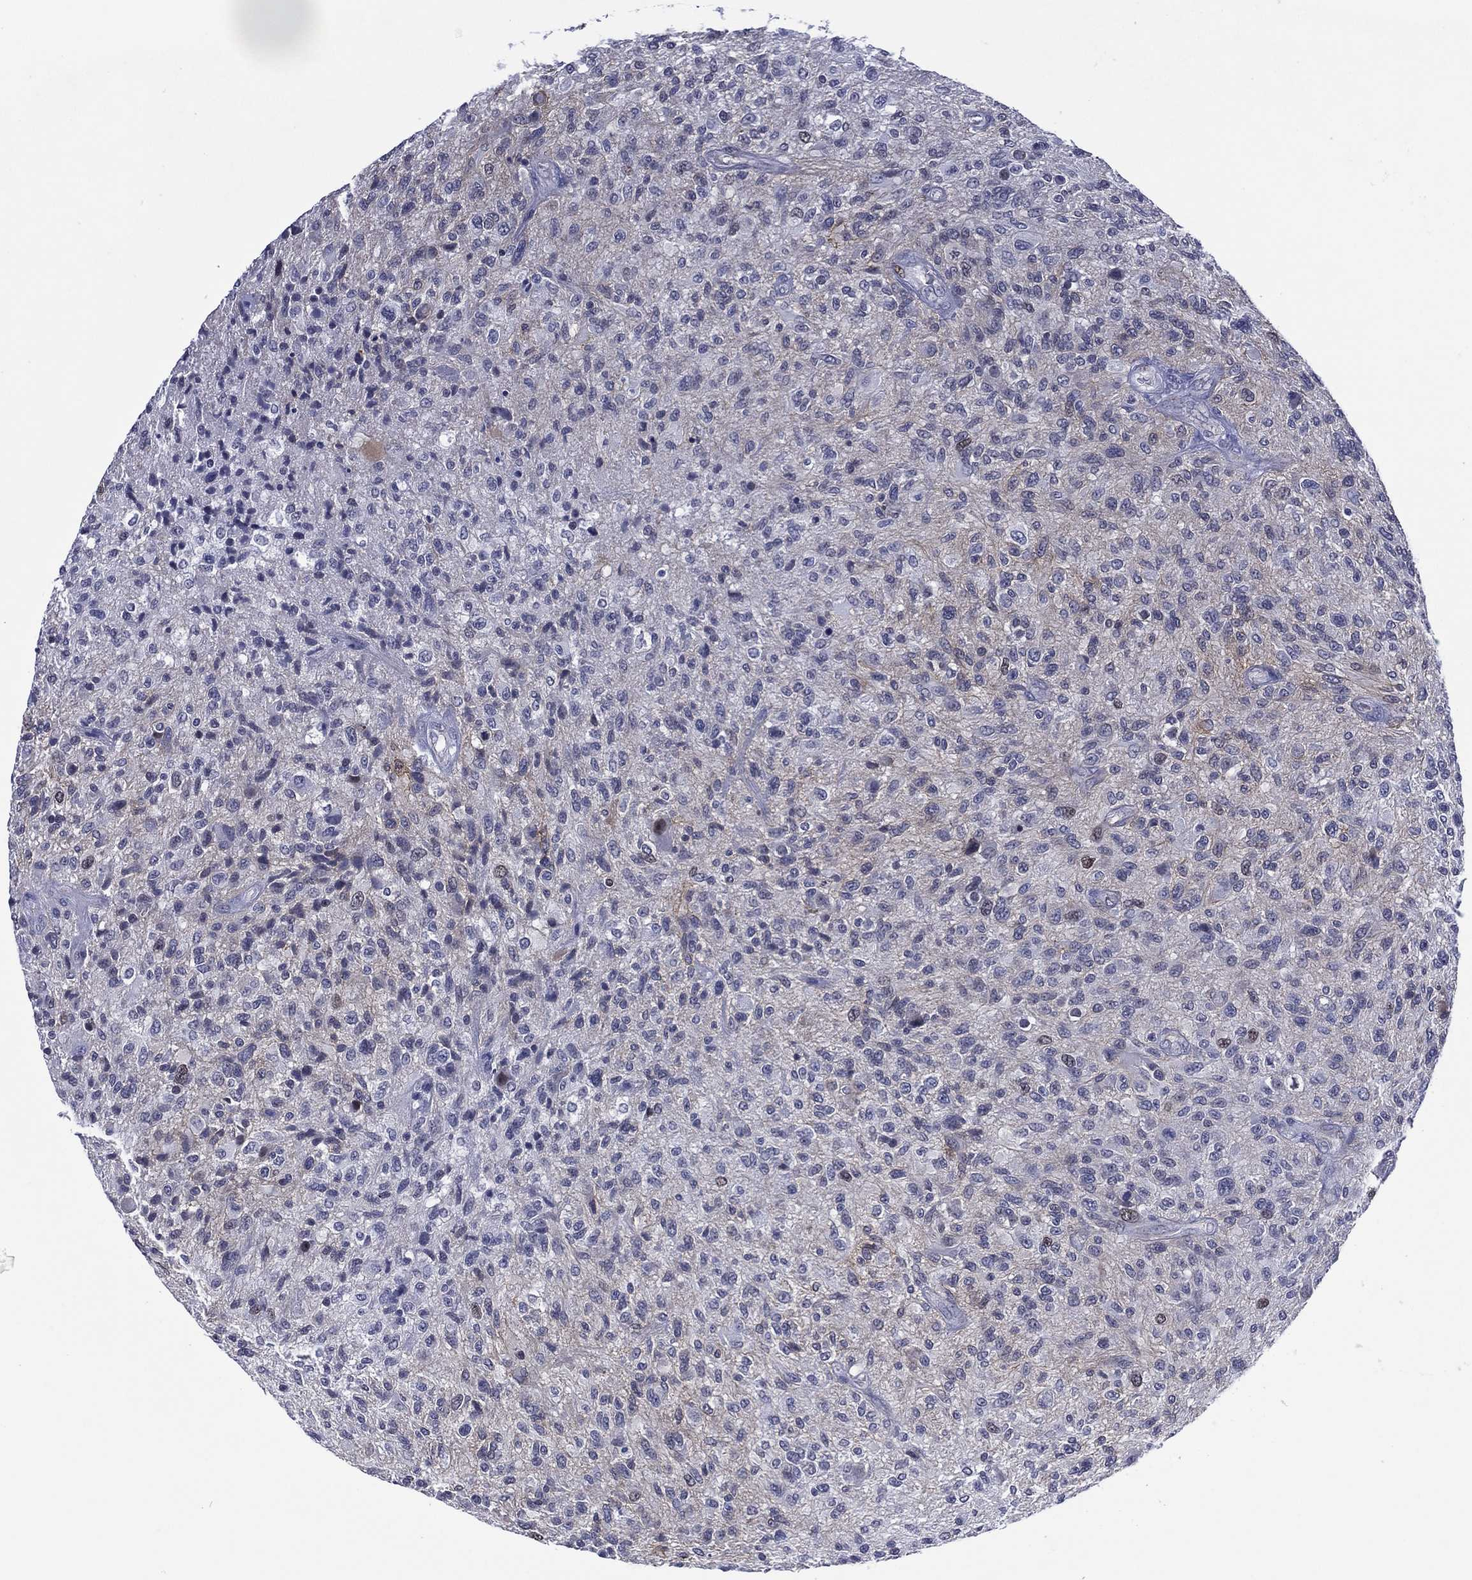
{"staining": {"intensity": "moderate", "quantity": "<25%", "location": "nuclear"}, "tissue": "glioma", "cell_type": "Tumor cells", "image_type": "cancer", "snomed": [{"axis": "morphology", "description": "Glioma, malignant, High grade"}, {"axis": "topography", "description": "Brain"}], "caption": "About <25% of tumor cells in malignant glioma (high-grade) show moderate nuclear protein positivity as visualized by brown immunohistochemical staining.", "gene": "GATA6", "patient": {"sex": "male", "age": 47}}